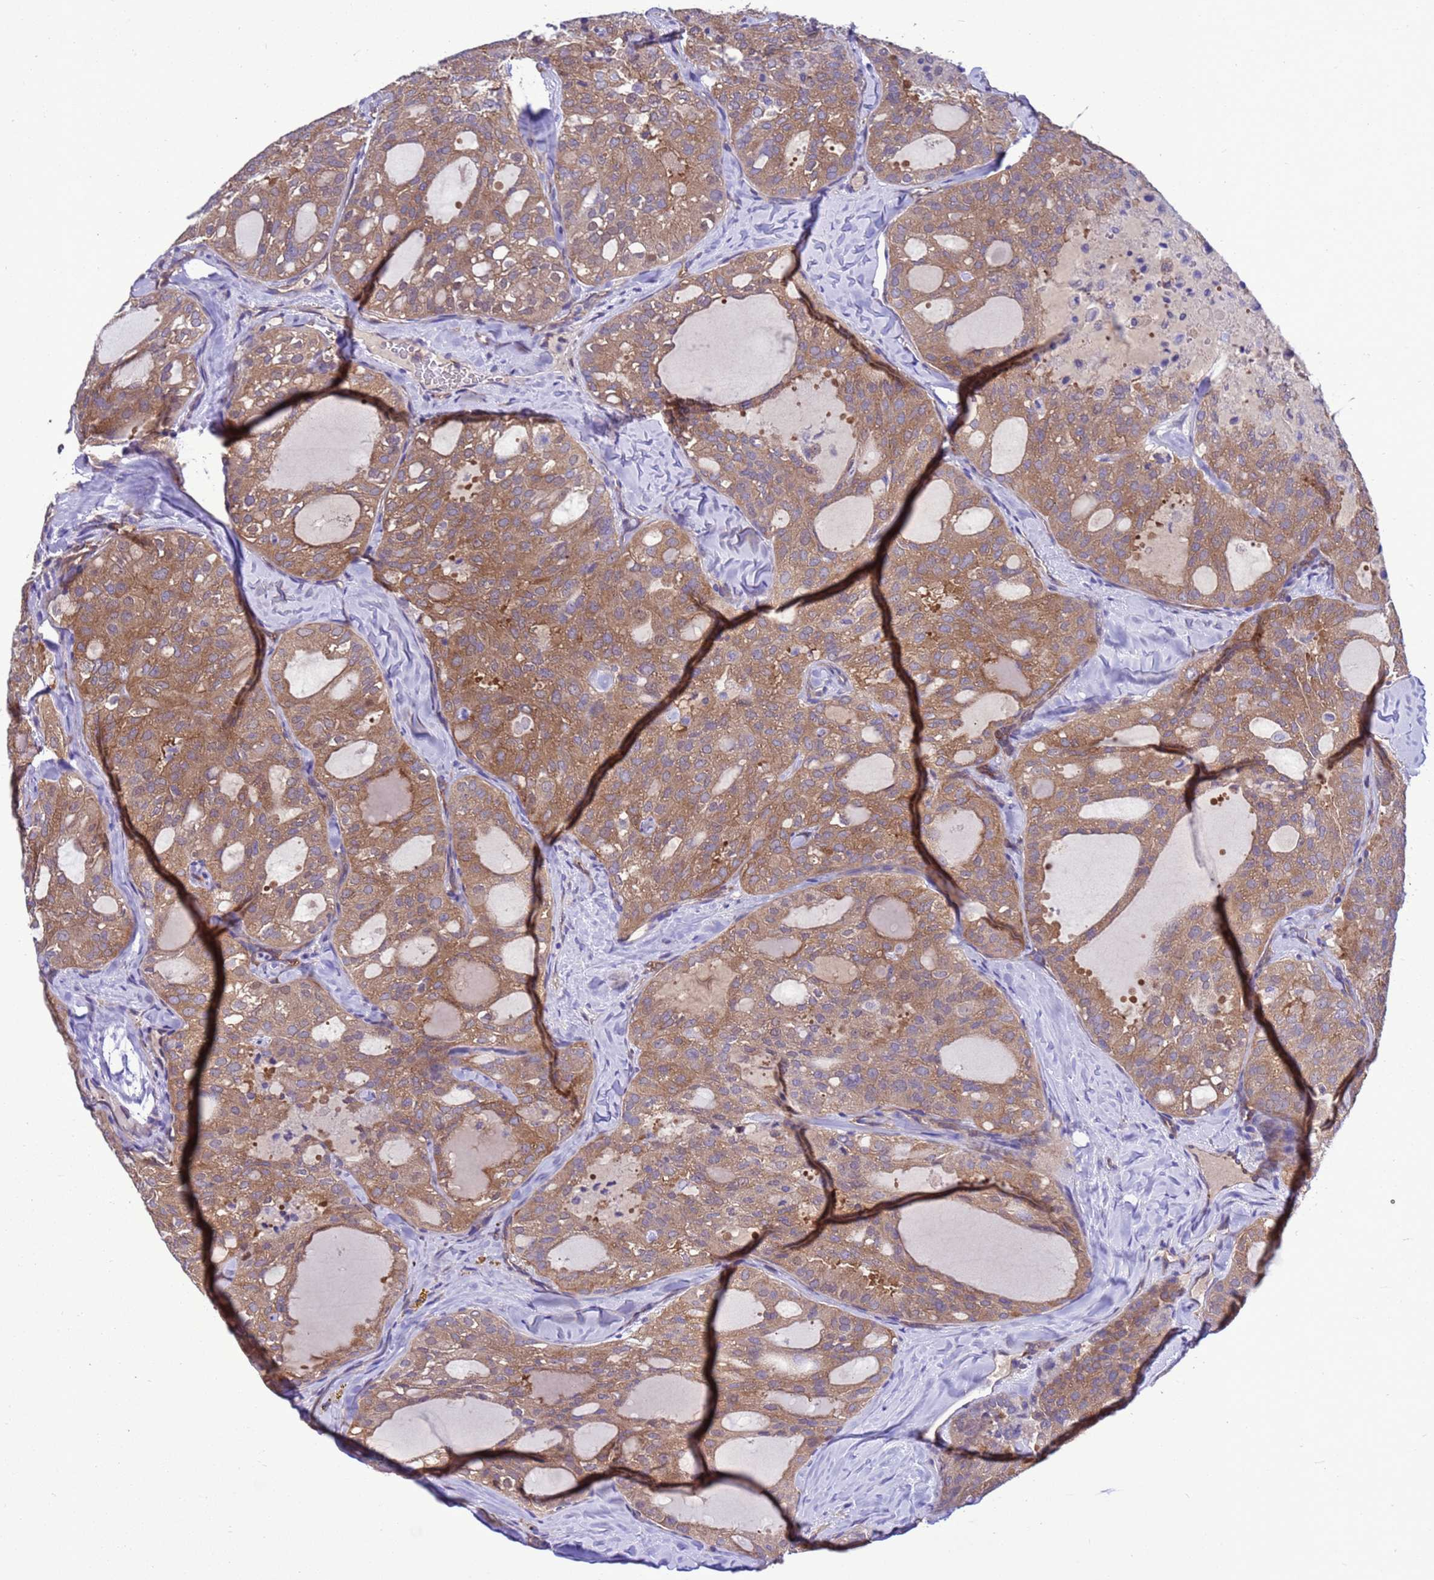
{"staining": {"intensity": "moderate", "quantity": ">75%", "location": "cytoplasmic/membranous"}, "tissue": "thyroid cancer", "cell_type": "Tumor cells", "image_type": "cancer", "snomed": [{"axis": "morphology", "description": "Follicular adenoma carcinoma, NOS"}, {"axis": "topography", "description": "Thyroid gland"}], "caption": "Thyroid cancer (follicular adenoma carcinoma) tissue exhibits moderate cytoplasmic/membranous expression in about >75% of tumor cells, visualized by immunohistochemistry. (Brightfield microscopy of DAB IHC at high magnification).", "gene": "RABEP2", "patient": {"sex": "male", "age": 75}}